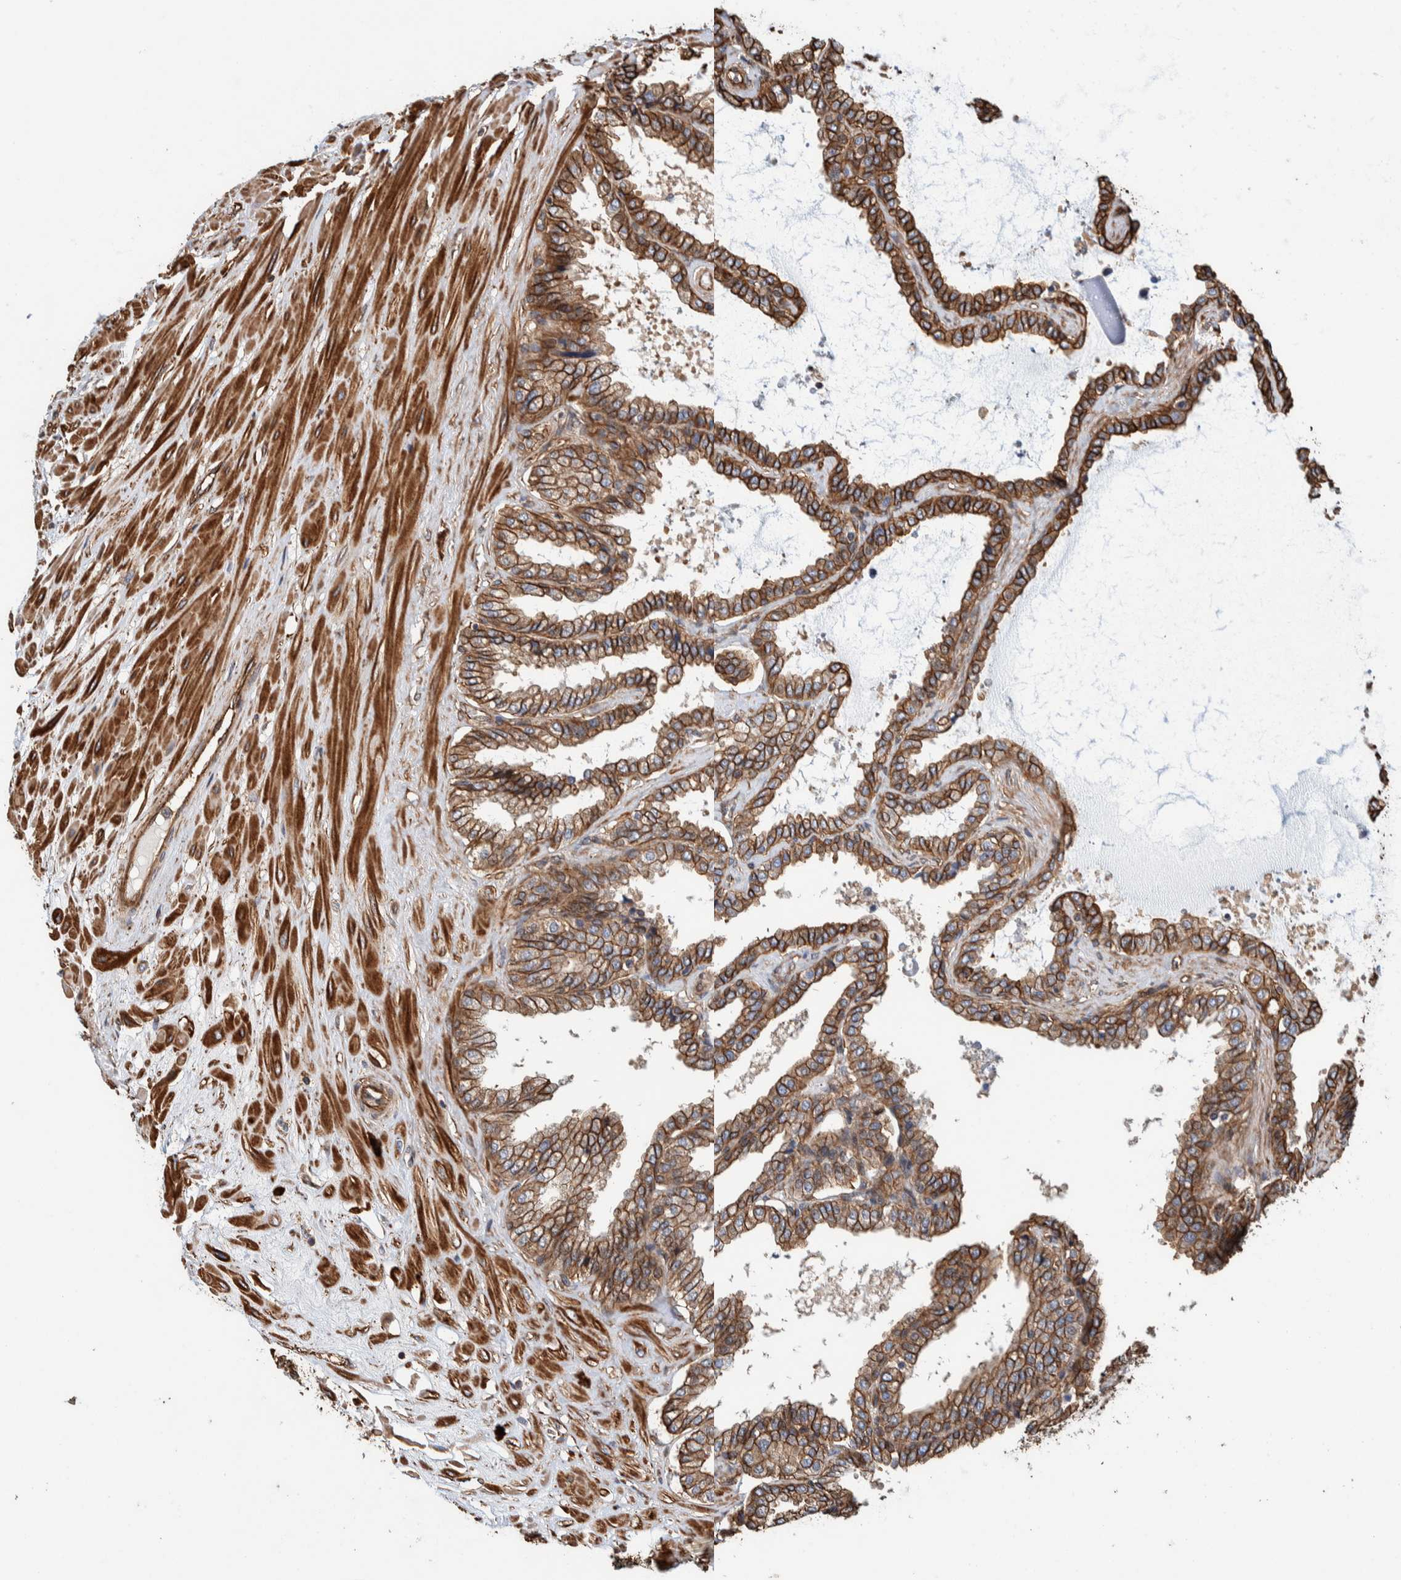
{"staining": {"intensity": "moderate", "quantity": ">75%", "location": "cytoplasmic/membranous"}, "tissue": "seminal vesicle", "cell_type": "Glandular cells", "image_type": "normal", "snomed": [{"axis": "morphology", "description": "Normal tissue, NOS"}, {"axis": "topography", "description": "Seminal veicle"}], "caption": "Immunohistochemical staining of normal human seminal vesicle displays moderate cytoplasmic/membranous protein expression in about >75% of glandular cells.", "gene": "PKD1L1", "patient": {"sex": "male", "age": 46}}